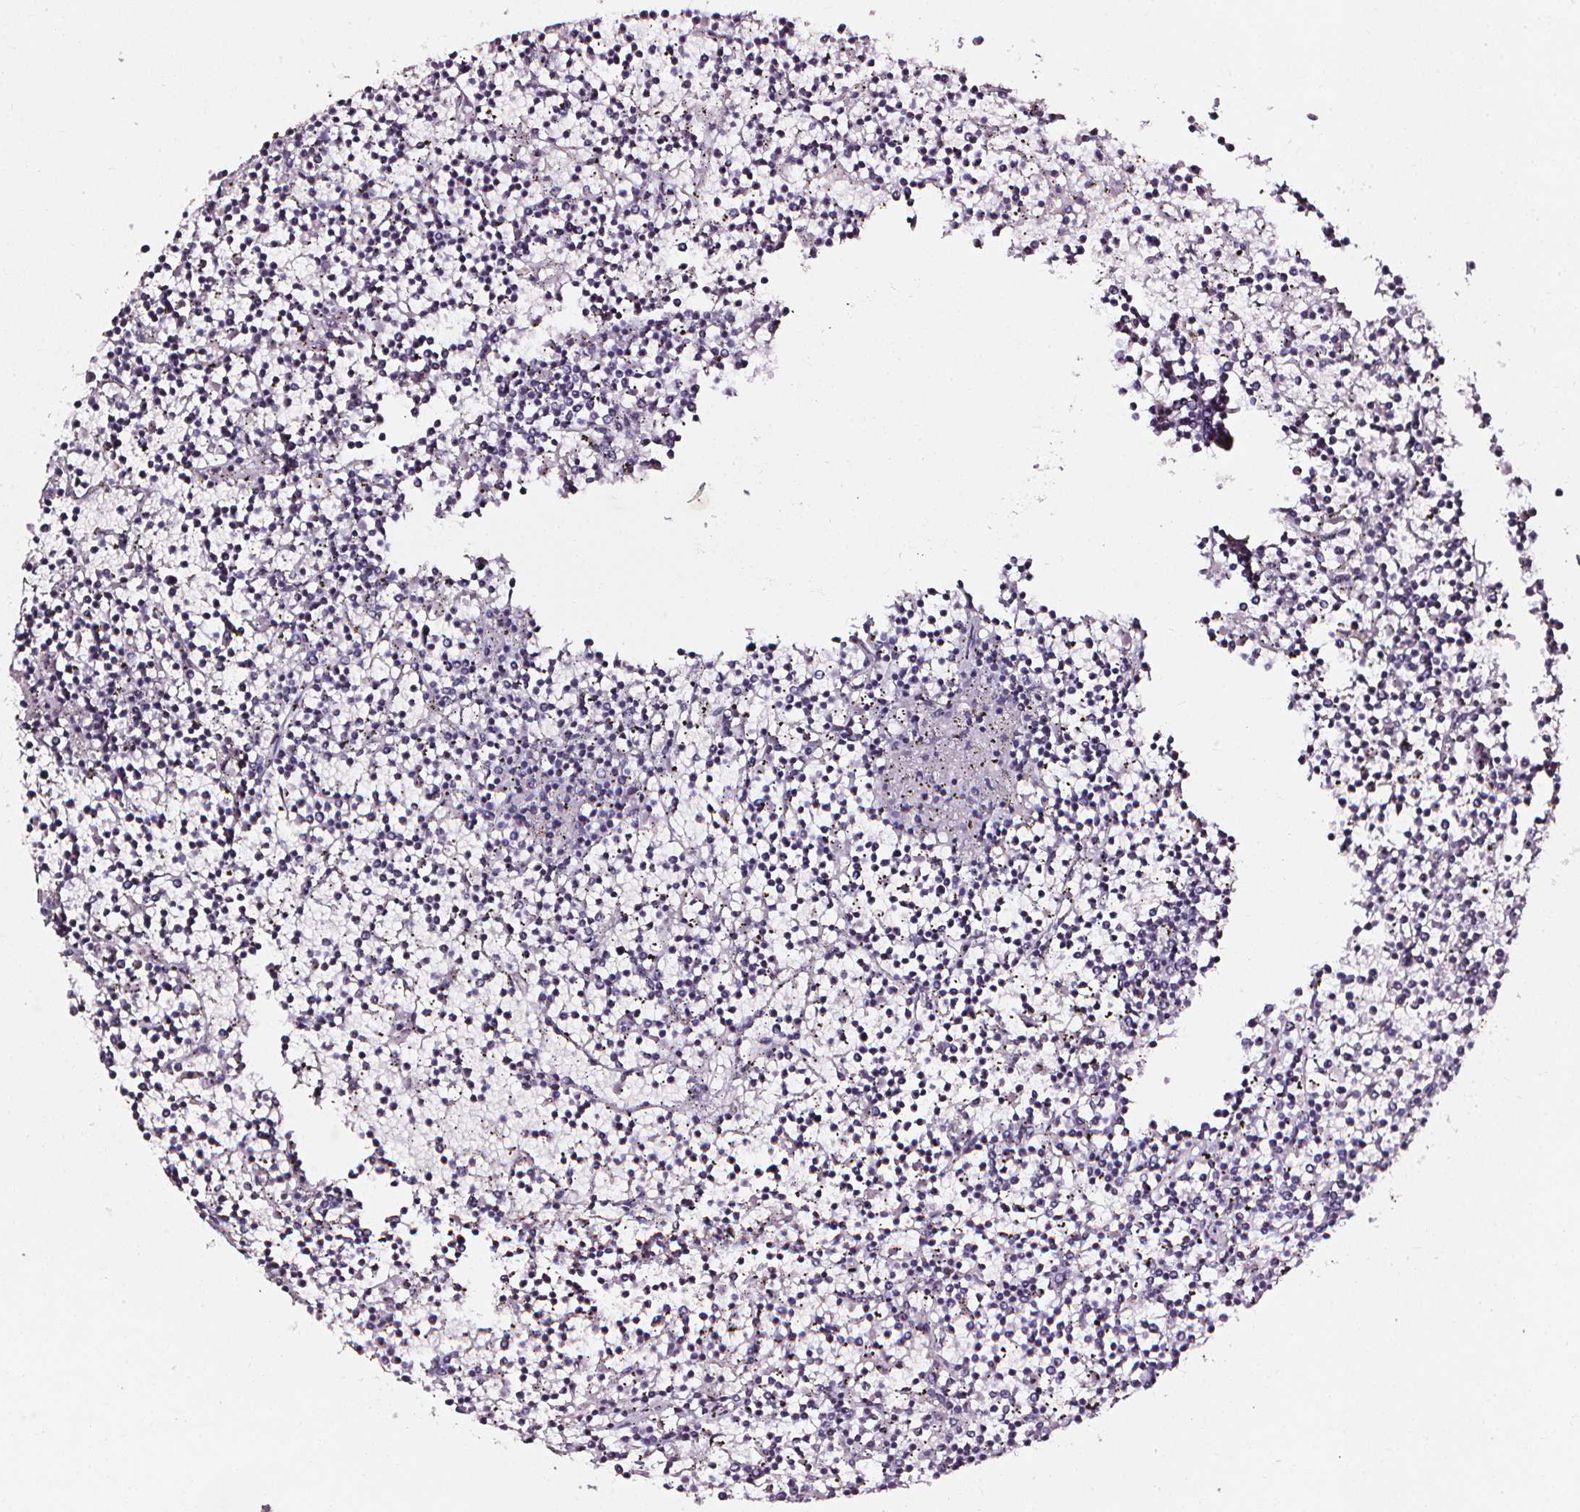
{"staining": {"intensity": "negative", "quantity": "none", "location": "none"}, "tissue": "lymphoma", "cell_type": "Tumor cells", "image_type": "cancer", "snomed": [{"axis": "morphology", "description": "Malignant lymphoma, non-Hodgkin's type, Low grade"}, {"axis": "topography", "description": "Spleen"}], "caption": "An immunohistochemistry (IHC) photomicrograph of malignant lymphoma, non-Hodgkin's type (low-grade) is shown. There is no staining in tumor cells of malignant lymphoma, non-Hodgkin's type (low-grade).", "gene": "DEFA5", "patient": {"sex": "female", "age": 19}}